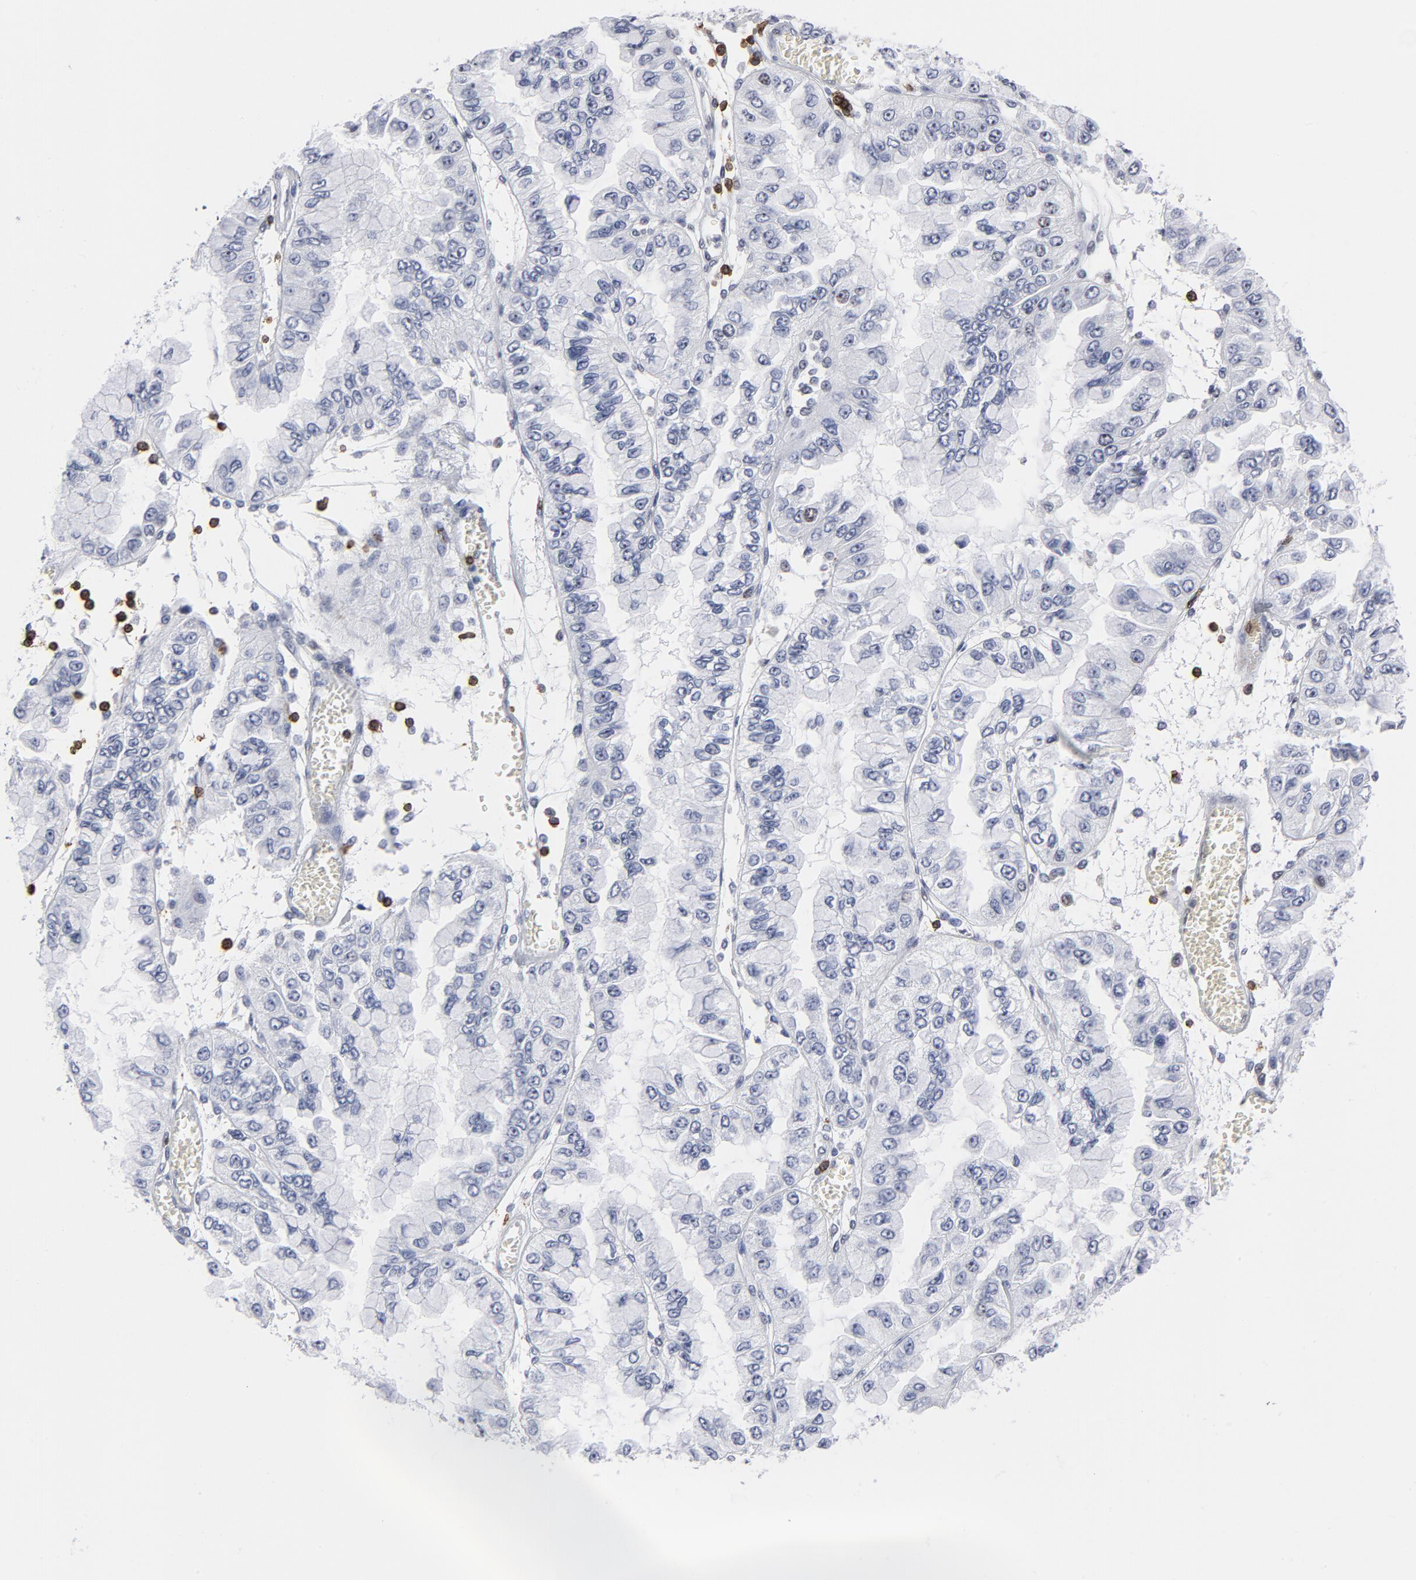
{"staining": {"intensity": "negative", "quantity": "none", "location": "none"}, "tissue": "liver cancer", "cell_type": "Tumor cells", "image_type": "cancer", "snomed": [{"axis": "morphology", "description": "Cholangiocarcinoma"}, {"axis": "topography", "description": "Liver"}], "caption": "This photomicrograph is of cholangiocarcinoma (liver) stained with immunohistochemistry to label a protein in brown with the nuclei are counter-stained blue. There is no positivity in tumor cells. (IHC, brightfield microscopy, high magnification).", "gene": "CD2", "patient": {"sex": "female", "age": 79}}